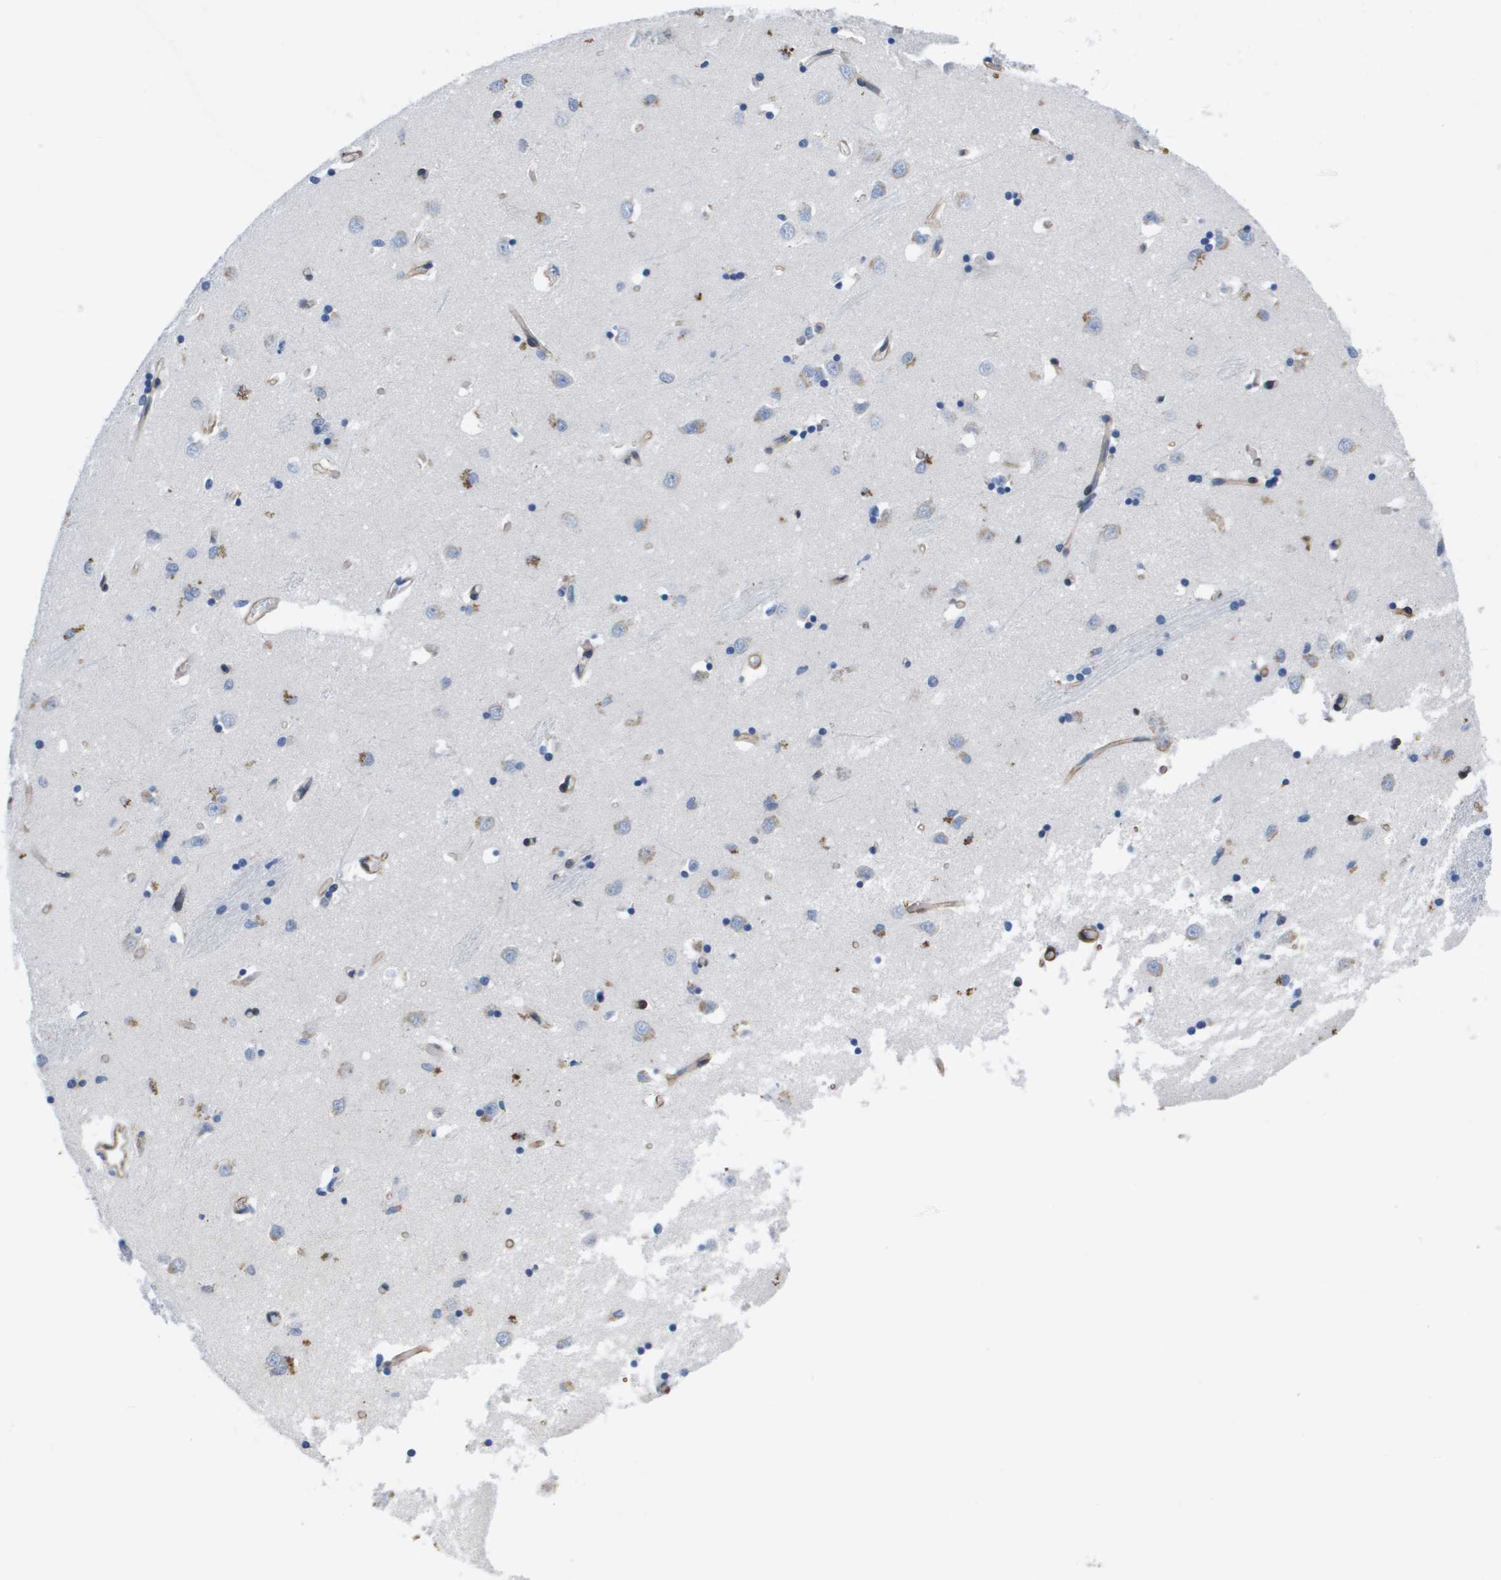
{"staining": {"intensity": "negative", "quantity": "none", "location": "none"}, "tissue": "caudate", "cell_type": "Glial cells", "image_type": "normal", "snomed": [{"axis": "morphology", "description": "Normal tissue, NOS"}, {"axis": "topography", "description": "Lateral ventricle wall"}], "caption": "A photomicrograph of human caudate is negative for staining in glial cells. (Immunohistochemistry (ihc), brightfield microscopy, high magnification).", "gene": "LPP", "patient": {"sex": "female", "age": 19}}